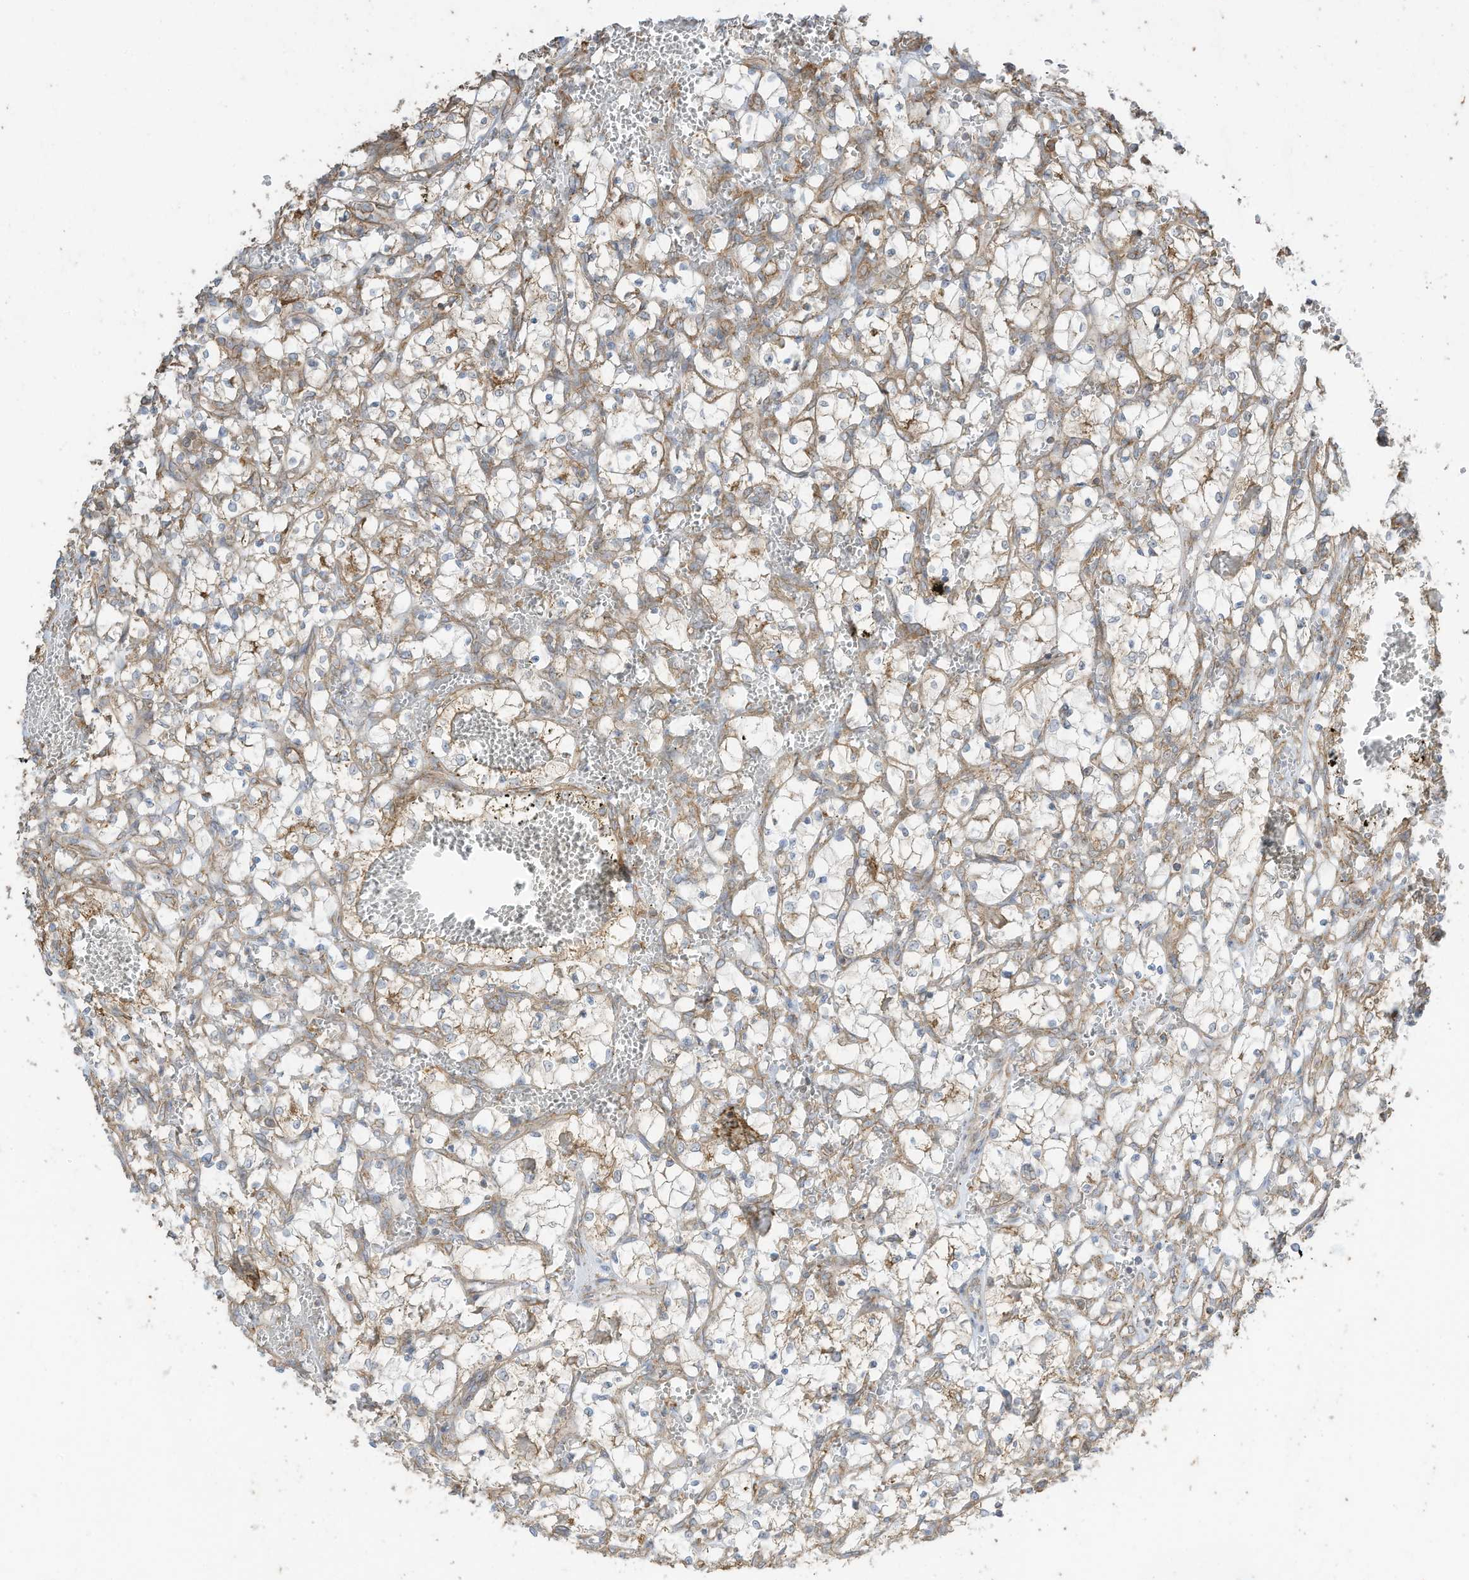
{"staining": {"intensity": "moderate", "quantity": "<25%", "location": "cytoplasmic/membranous"}, "tissue": "renal cancer", "cell_type": "Tumor cells", "image_type": "cancer", "snomed": [{"axis": "morphology", "description": "Adenocarcinoma, NOS"}, {"axis": "topography", "description": "Kidney"}], "caption": "Protein expression analysis of human renal cancer reveals moderate cytoplasmic/membranous positivity in approximately <25% of tumor cells. (IHC, brightfield microscopy, high magnification).", "gene": "CGAS", "patient": {"sex": "female", "age": 69}}